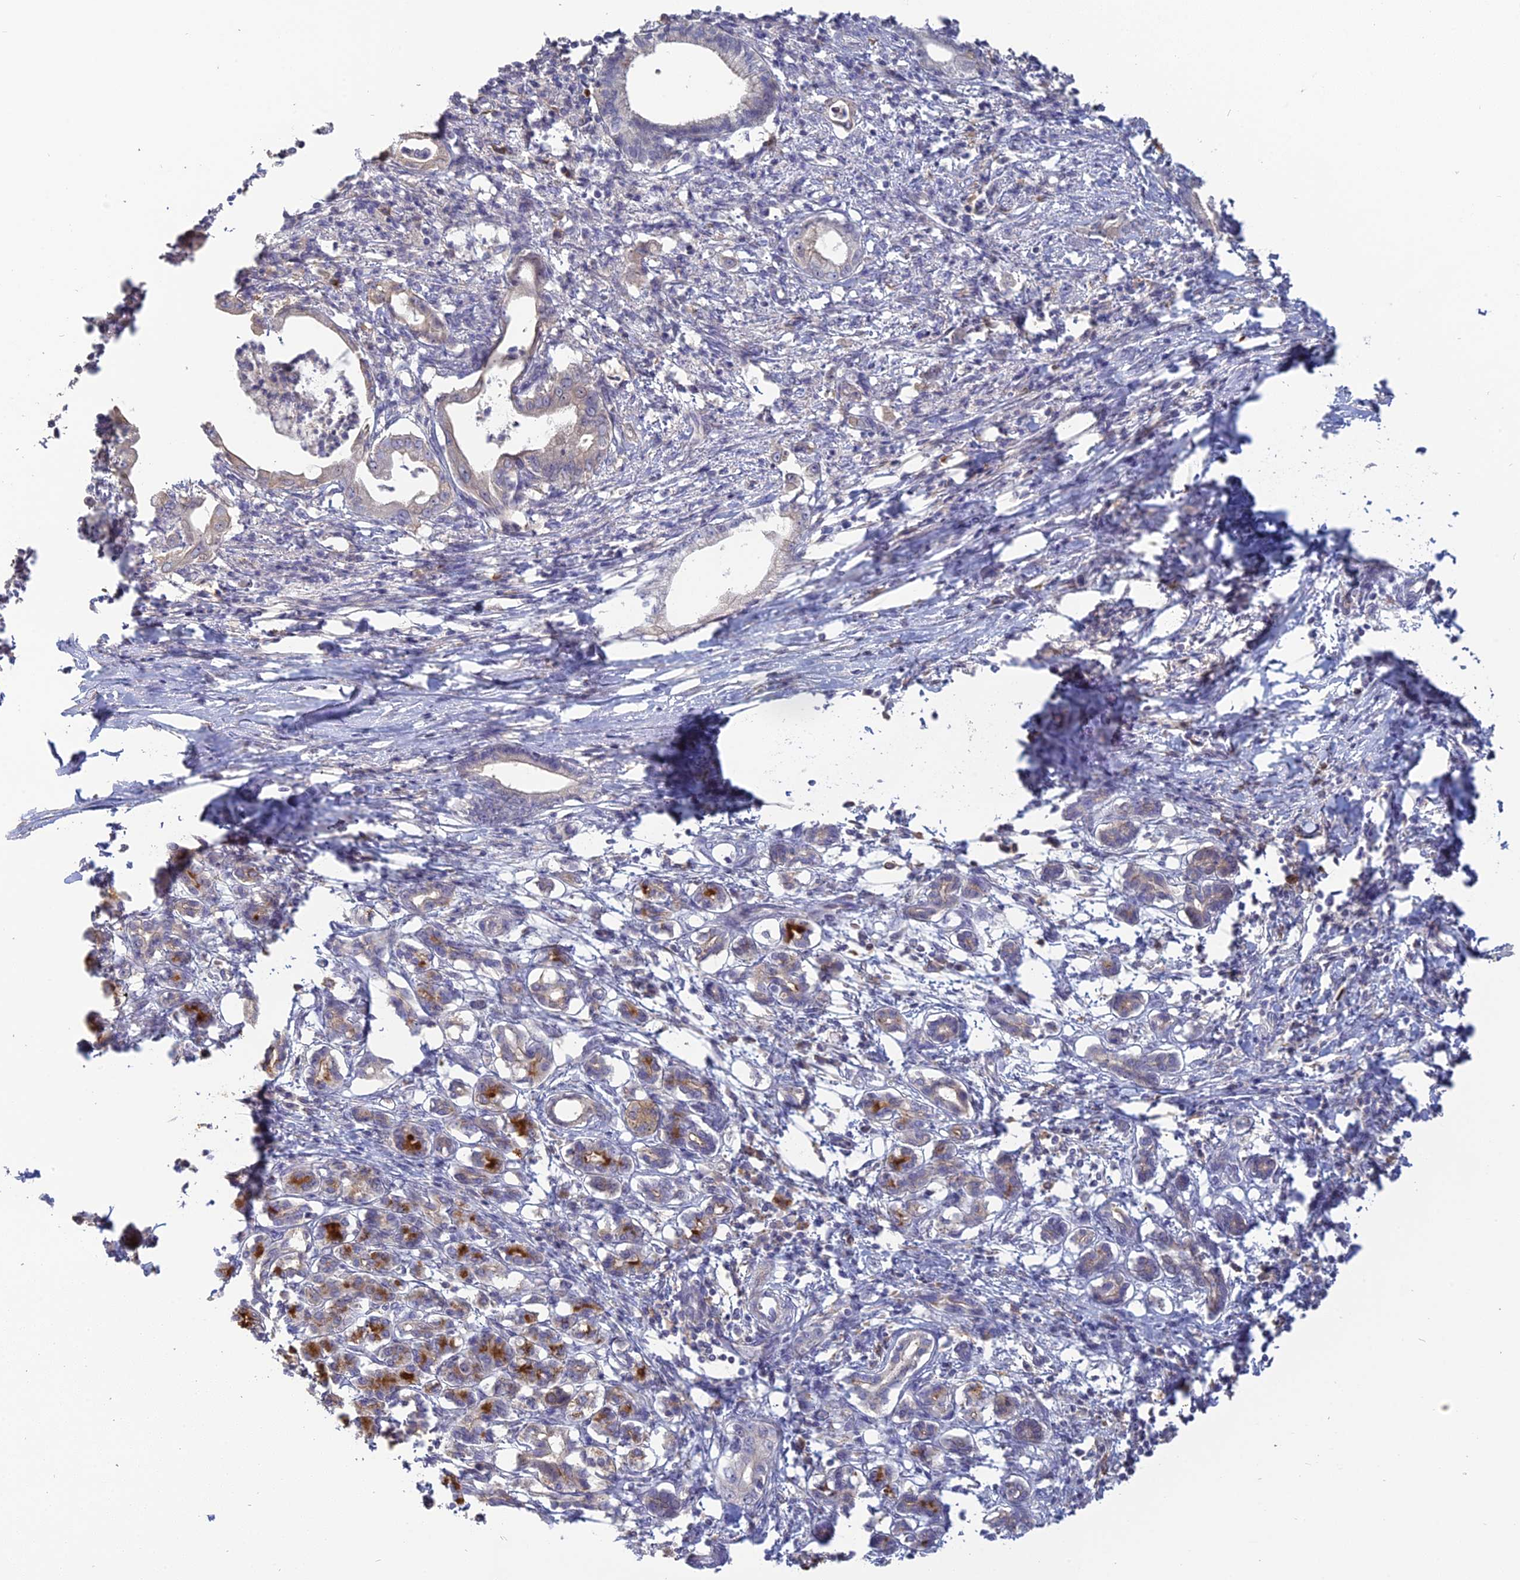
{"staining": {"intensity": "negative", "quantity": "none", "location": "none"}, "tissue": "pancreatic cancer", "cell_type": "Tumor cells", "image_type": "cancer", "snomed": [{"axis": "morphology", "description": "Adenocarcinoma, NOS"}, {"axis": "topography", "description": "Pancreas"}], "caption": "The micrograph shows no staining of tumor cells in pancreatic adenocarcinoma.", "gene": "SFT2D2", "patient": {"sex": "female", "age": 55}}